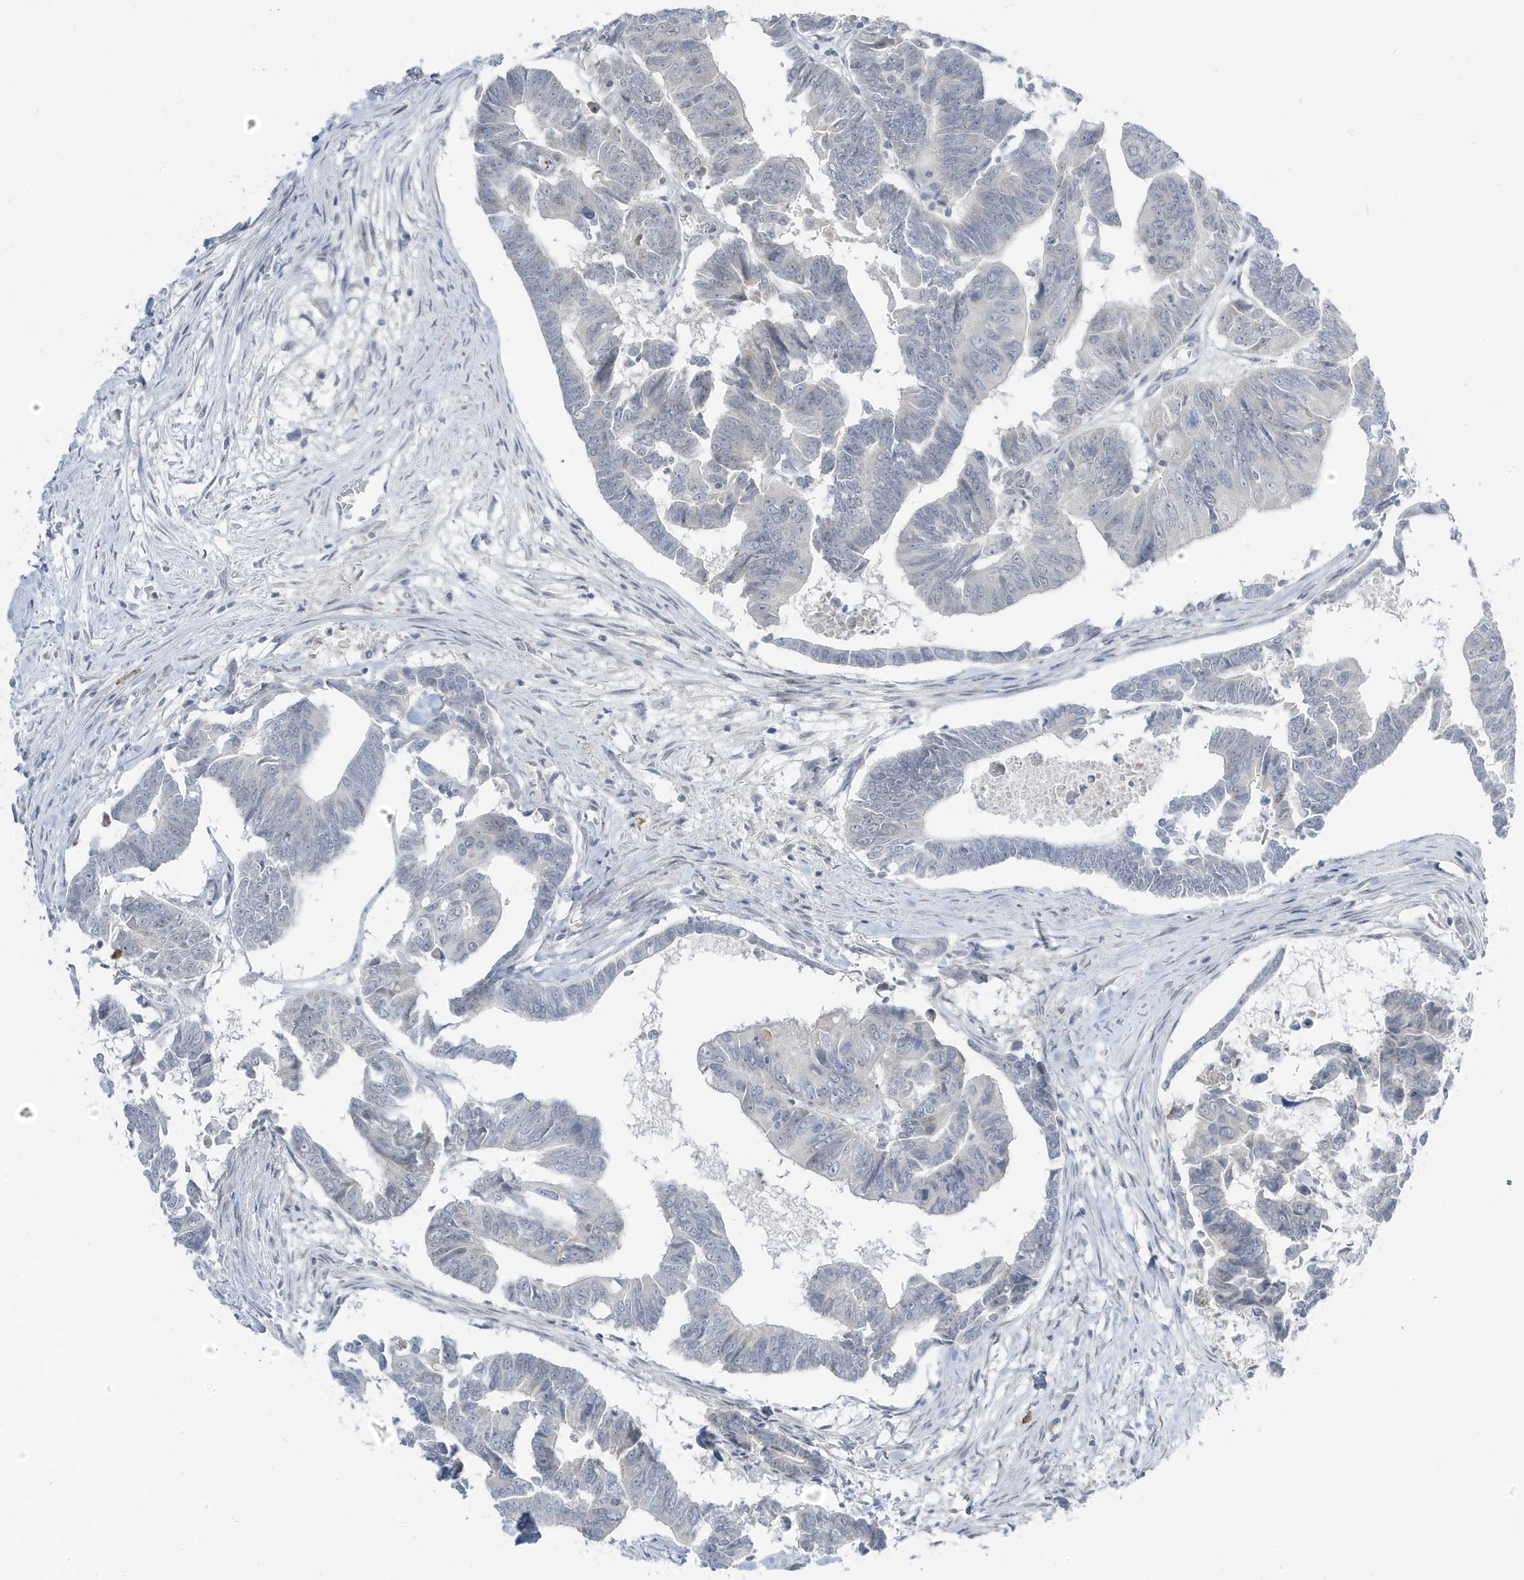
{"staining": {"intensity": "negative", "quantity": "none", "location": "none"}, "tissue": "colorectal cancer", "cell_type": "Tumor cells", "image_type": "cancer", "snomed": [{"axis": "morphology", "description": "Adenocarcinoma, NOS"}, {"axis": "topography", "description": "Rectum"}], "caption": "This is an IHC histopathology image of colorectal cancer. There is no staining in tumor cells.", "gene": "TSEN15", "patient": {"sex": "female", "age": 65}}